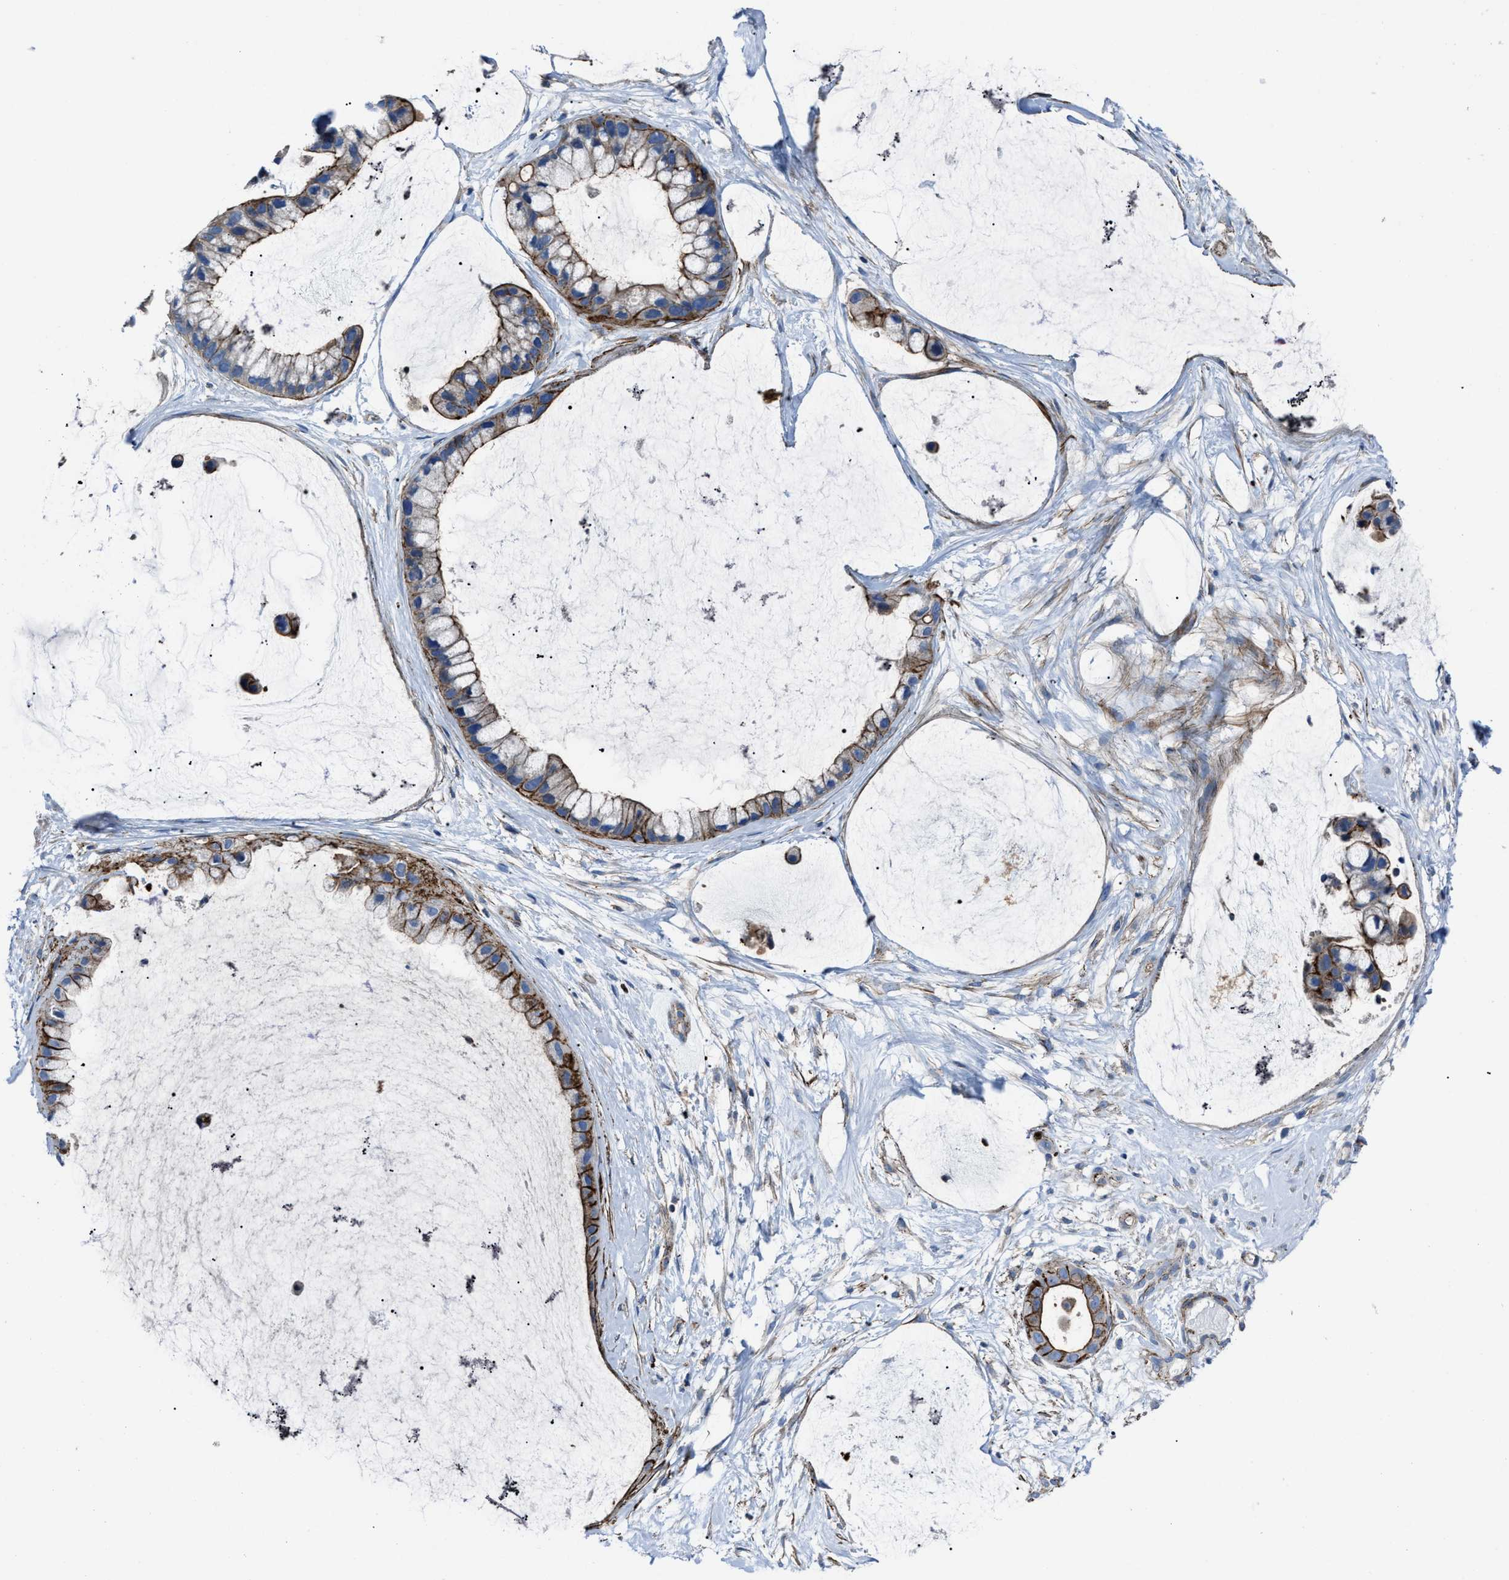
{"staining": {"intensity": "moderate", "quantity": ">75%", "location": "cytoplasmic/membranous"}, "tissue": "ovarian cancer", "cell_type": "Tumor cells", "image_type": "cancer", "snomed": [{"axis": "morphology", "description": "Cystadenocarcinoma, mucinous, NOS"}, {"axis": "topography", "description": "Ovary"}], "caption": "Protein staining demonstrates moderate cytoplasmic/membranous expression in about >75% of tumor cells in ovarian cancer.", "gene": "AGPAT2", "patient": {"sex": "female", "age": 39}}